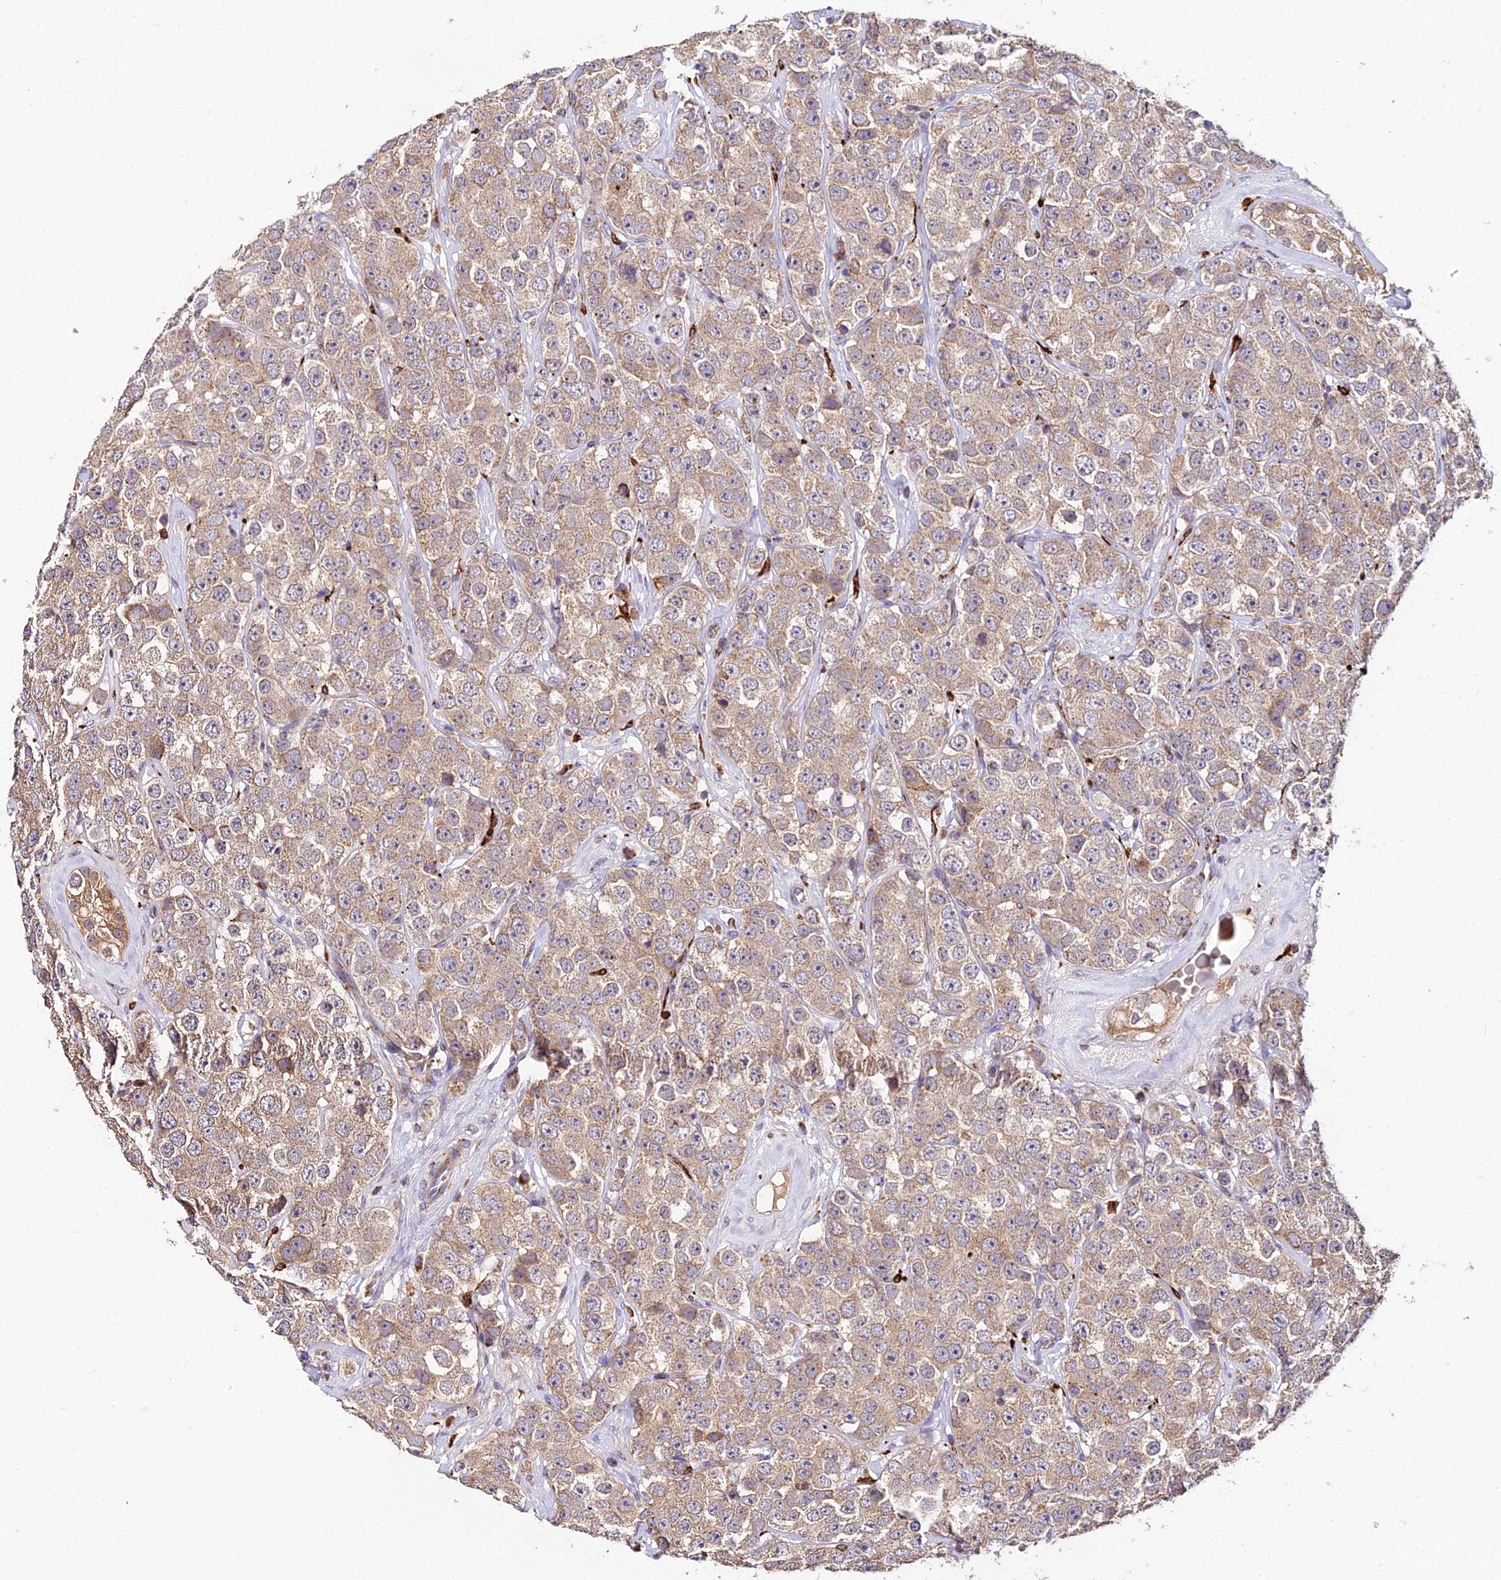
{"staining": {"intensity": "moderate", "quantity": ">75%", "location": "cytoplasmic/membranous"}, "tissue": "testis cancer", "cell_type": "Tumor cells", "image_type": "cancer", "snomed": [{"axis": "morphology", "description": "Seminoma, NOS"}, {"axis": "topography", "description": "Testis"}], "caption": "Moderate cytoplasmic/membranous protein positivity is seen in about >75% of tumor cells in testis cancer (seminoma).", "gene": "PEX19", "patient": {"sex": "male", "age": 28}}